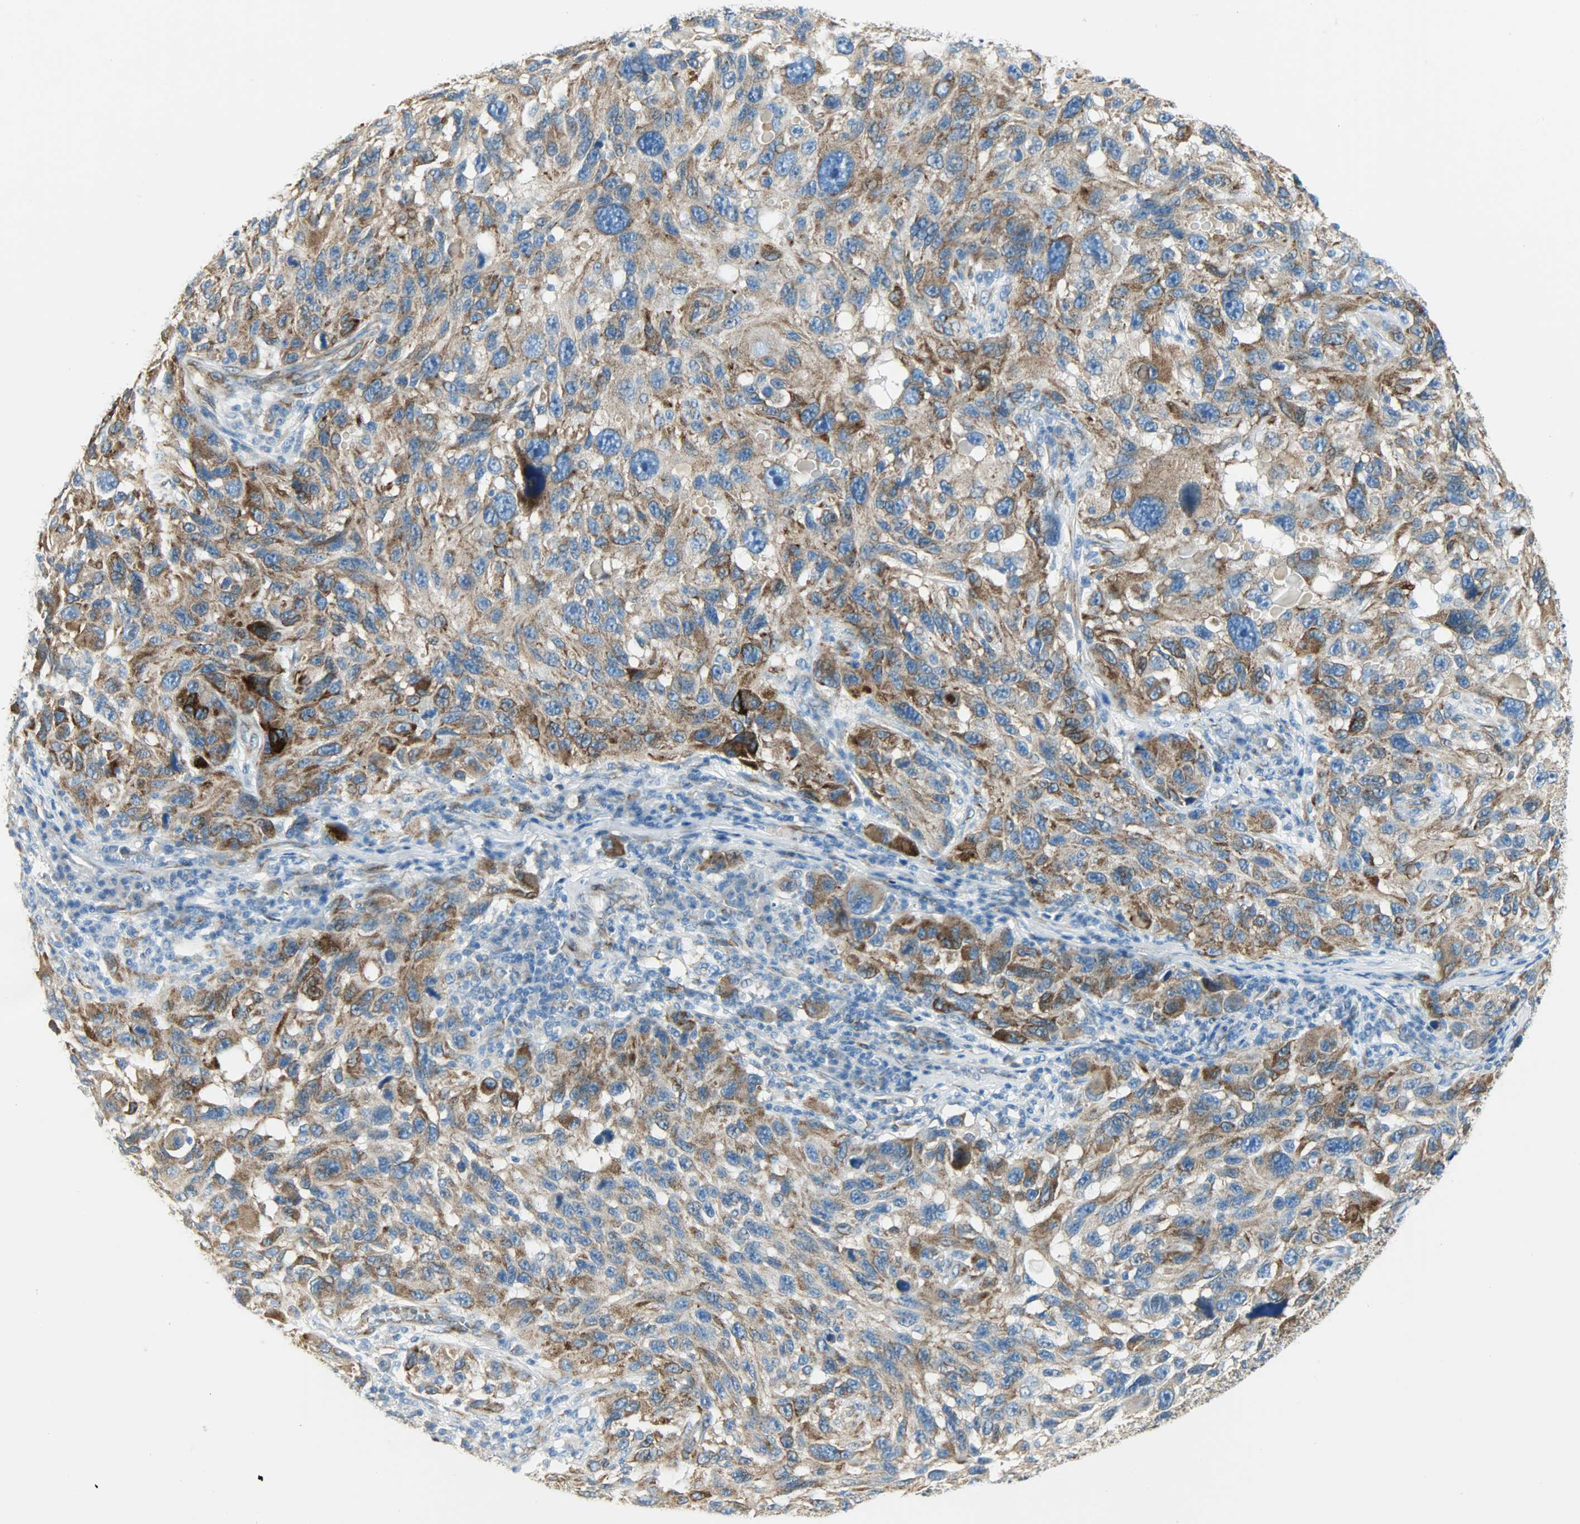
{"staining": {"intensity": "strong", "quantity": ">75%", "location": "cytoplasmic/membranous"}, "tissue": "melanoma", "cell_type": "Tumor cells", "image_type": "cancer", "snomed": [{"axis": "morphology", "description": "Malignant melanoma, NOS"}, {"axis": "topography", "description": "Skin"}], "caption": "Strong cytoplasmic/membranous staining for a protein is appreciated in about >75% of tumor cells of malignant melanoma using IHC.", "gene": "PKD2", "patient": {"sex": "male", "age": 53}}